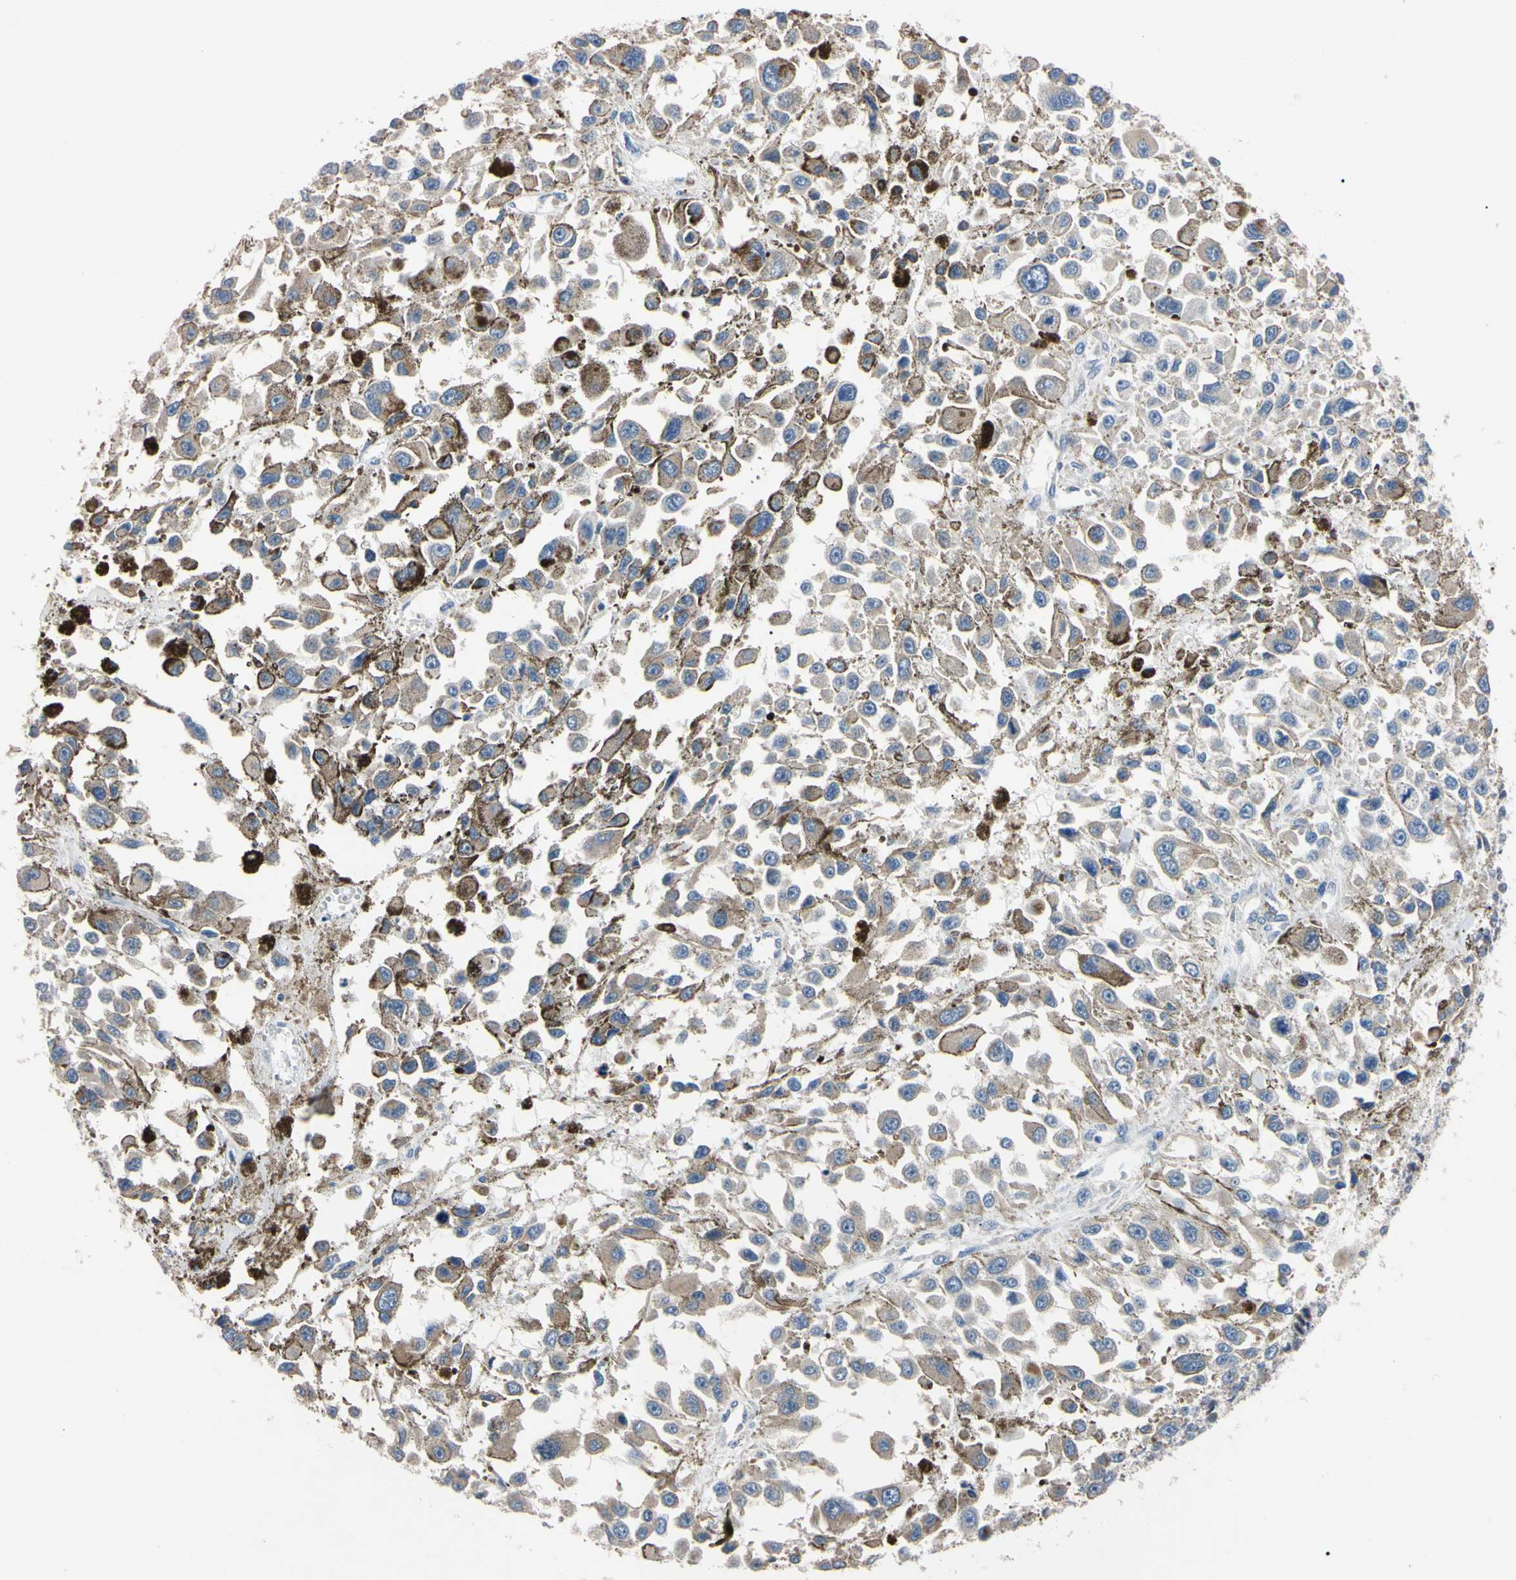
{"staining": {"intensity": "negative", "quantity": "none", "location": "none"}, "tissue": "melanoma", "cell_type": "Tumor cells", "image_type": "cancer", "snomed": [{"axis": "morphology", "description": "Malignant melanoma, Metastatic site"}, {"axis": "topography", "description": "Lymph node"}], "caption": "Histopathology image shows no protein positivity in tumor cells of melanoma tissue.", "gene": "PNKD", "patient": {"sex": "male", "age": 59}}